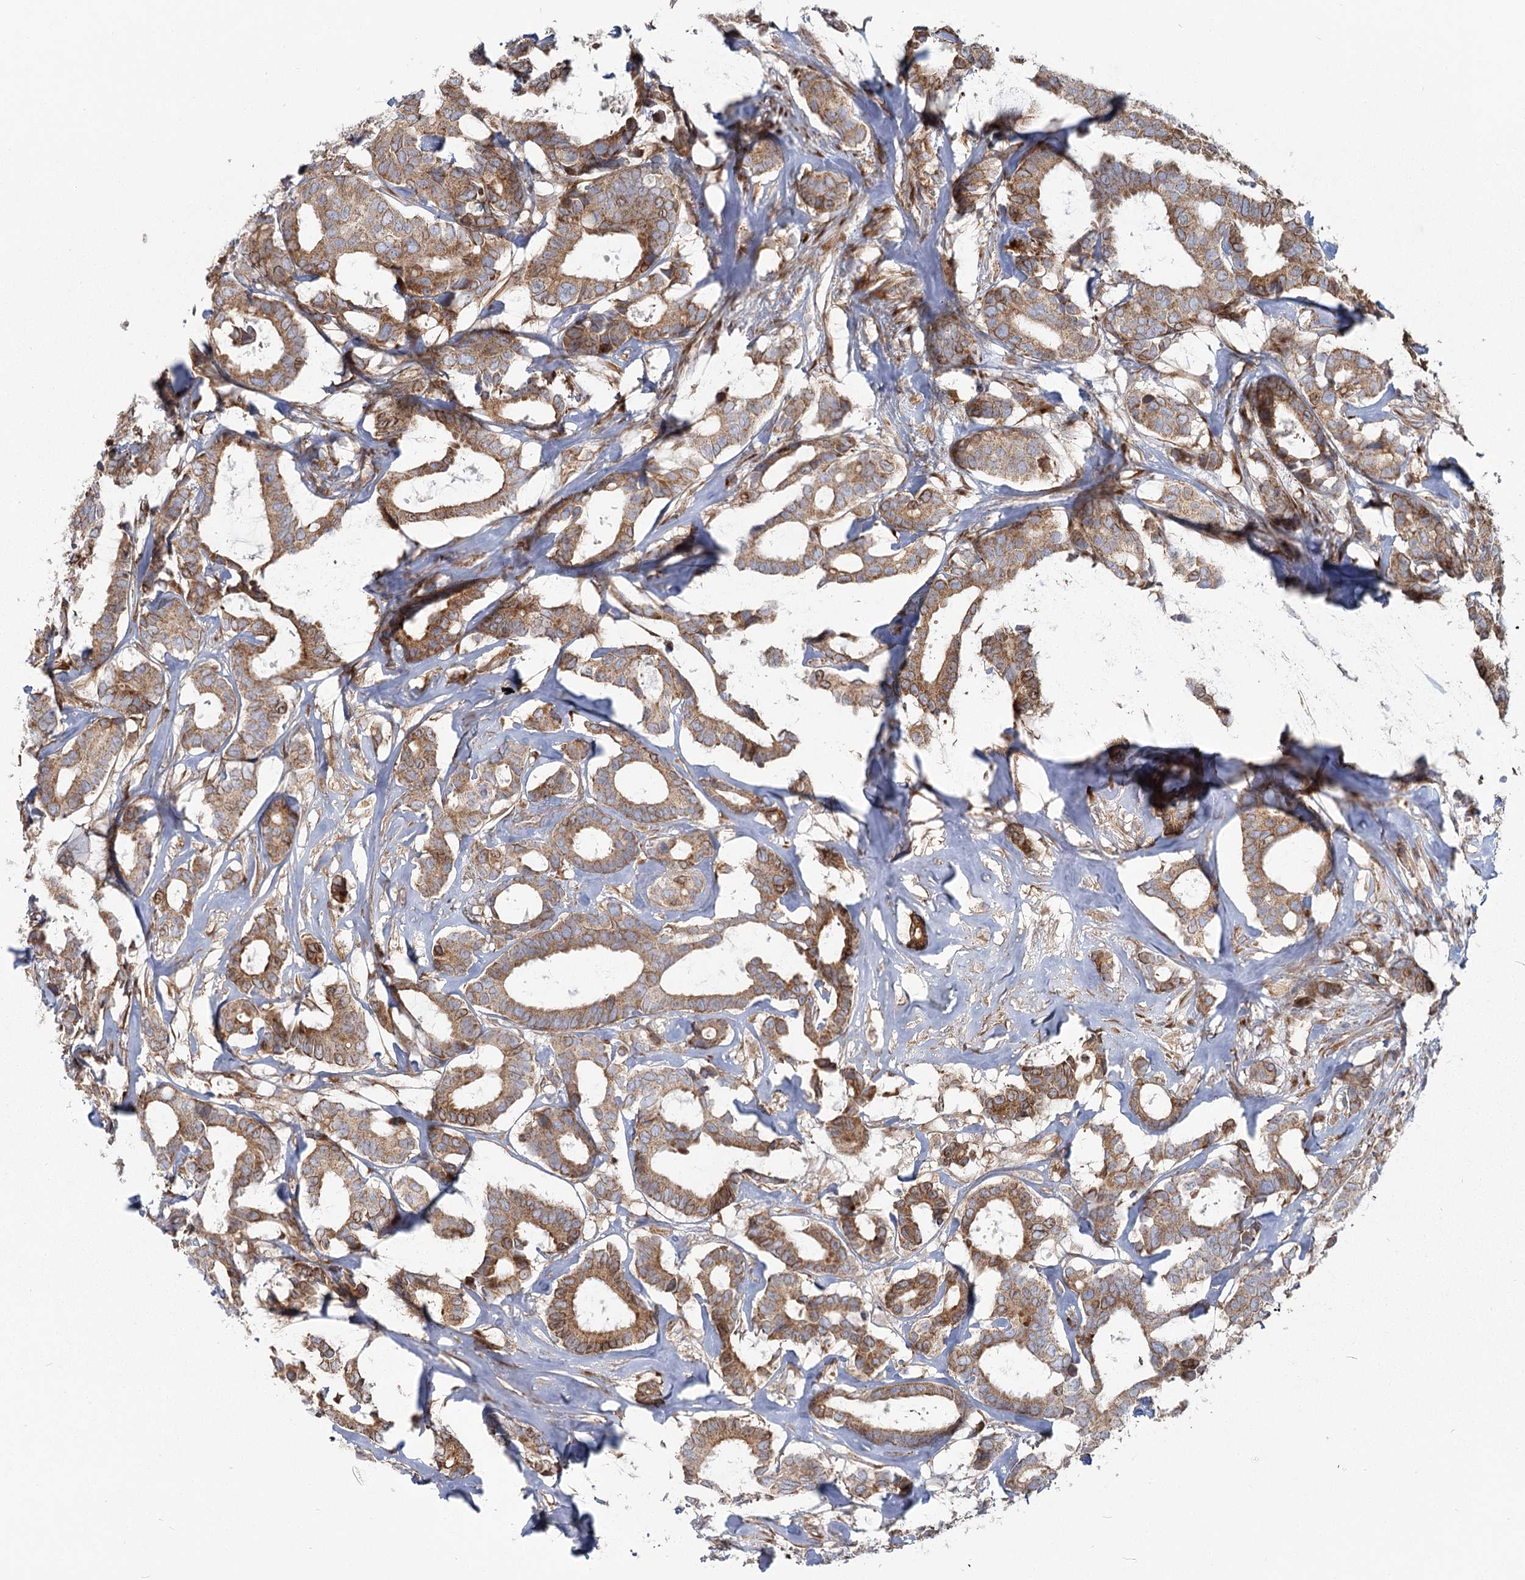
{"staining": {"intensity": "moderate", "quantity": ">75%", "location": "cytoplasmic/membranous"}, "tissue": "breast cancer", "cell_type": "Tumor cells", "image_type": "cancer", "snomed": [{"axis": "morphology", "description": "Duct carcinoma"}, {"axis": "topography", "description": "Breast"}], "caption": "High-power microscopy captured an IHC image of invasive ductal carcinoma (breast), revealing moderate cytoplasmic/membranous expression in about >75% of tumor cells.", "gene": "HARS2", "patient": {"sex": "female", "age": 87}}